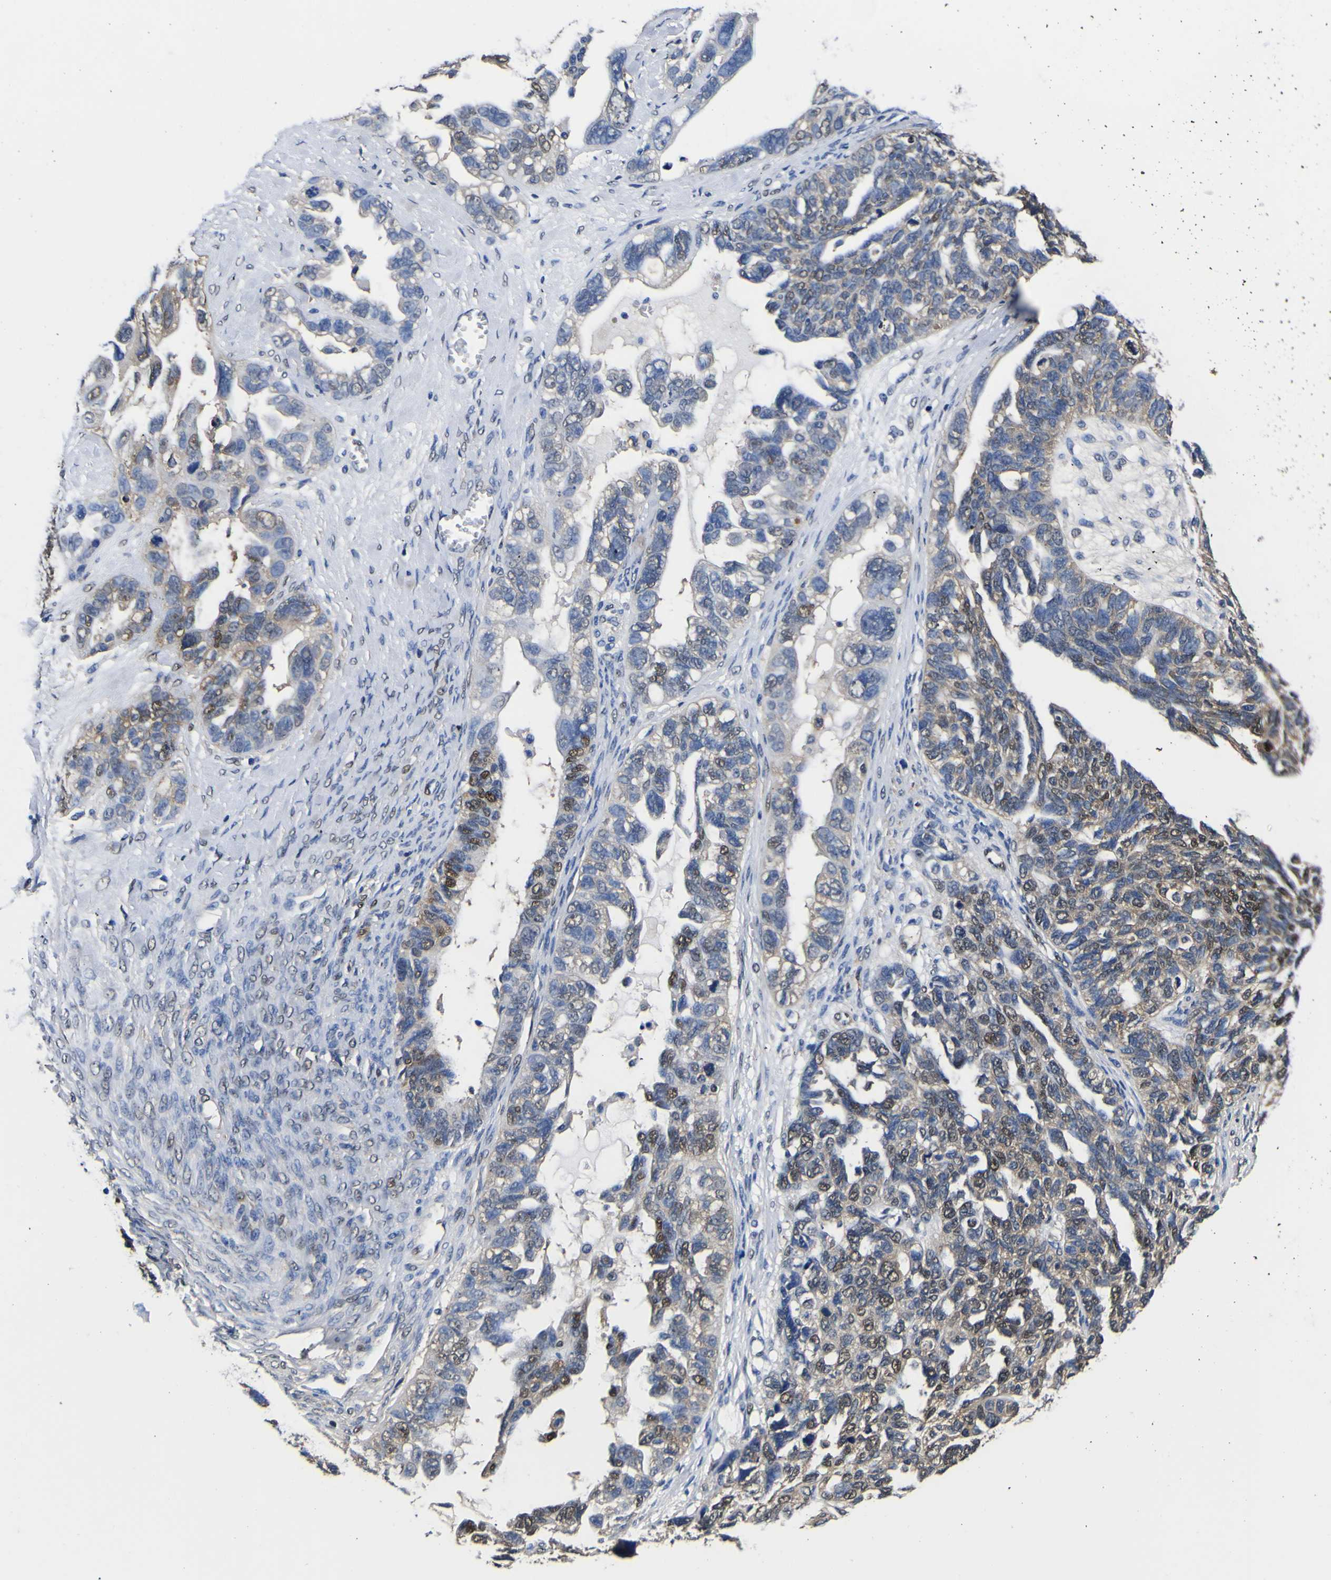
{"staining": {"intensity": "moderate", "quantity": "<25%", "location": "nuclear"}, "tissue": "ovarian cancer", "cell_type": "Tumor cells", "image_type": "cancer", "snomed": [{"axis": "morphology", "description": "Cystadenocarcinoma, serous, NOS"}, {"axis": "topography", "description": "Ovary"}], "caption": "A high-resolution micrograph shows IHC staining of ovarian cancer, which demonstrates moderate nuclear expression in approximately <25% of tumor cells. The staining was performed using DAB (3,3'-diaminobenzidine) to visualize the protein expression in brown, while the nuclei were stained in blue with hematoxylin (Magnification: 20x).", "gene": "FAM110B", "patient": {"sex": "female", "age": 79}}